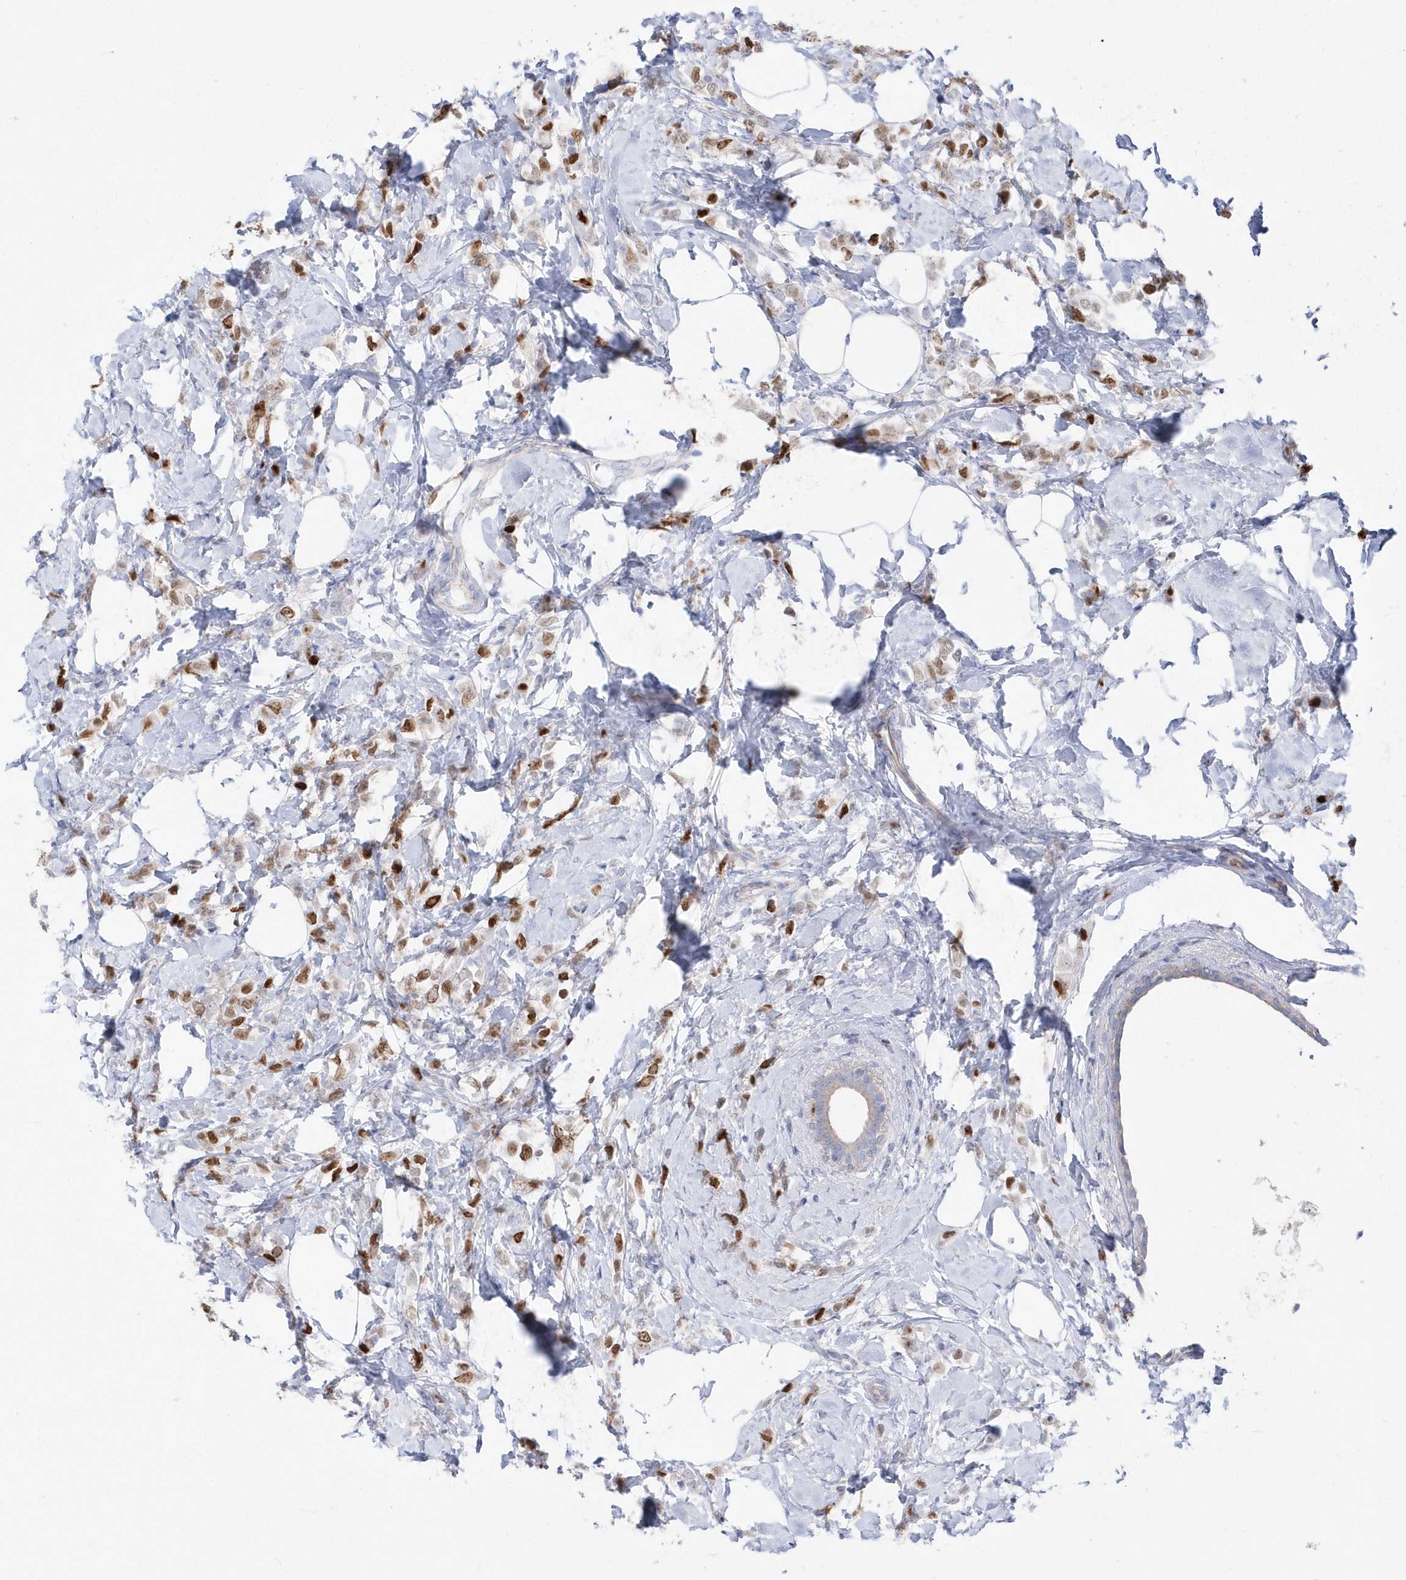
{"staining": {"intensity": "strong", "quantity": "25%-75%", "location": "nuclear"}, "tissue": "breast cancer", "cell_type": "Tumor cells", "image_type": "cancer", "snomed": [{"axis": "morphology", "description": "Lobular carcinoma"}, {"axis": "topography", "description": "Breast"}], "caption": "IHC photomicrograph of neoplastic tissue: human breast cancer (lobular carcinoma) stained using immunohistochemistry demonstrates high levels of strong protein expression localized specifically in the nuclear of tumor cells, appearing as a nuclear brown color.", "gene": "TMCO6", "patient": {"sex": "female", "age": 47}}